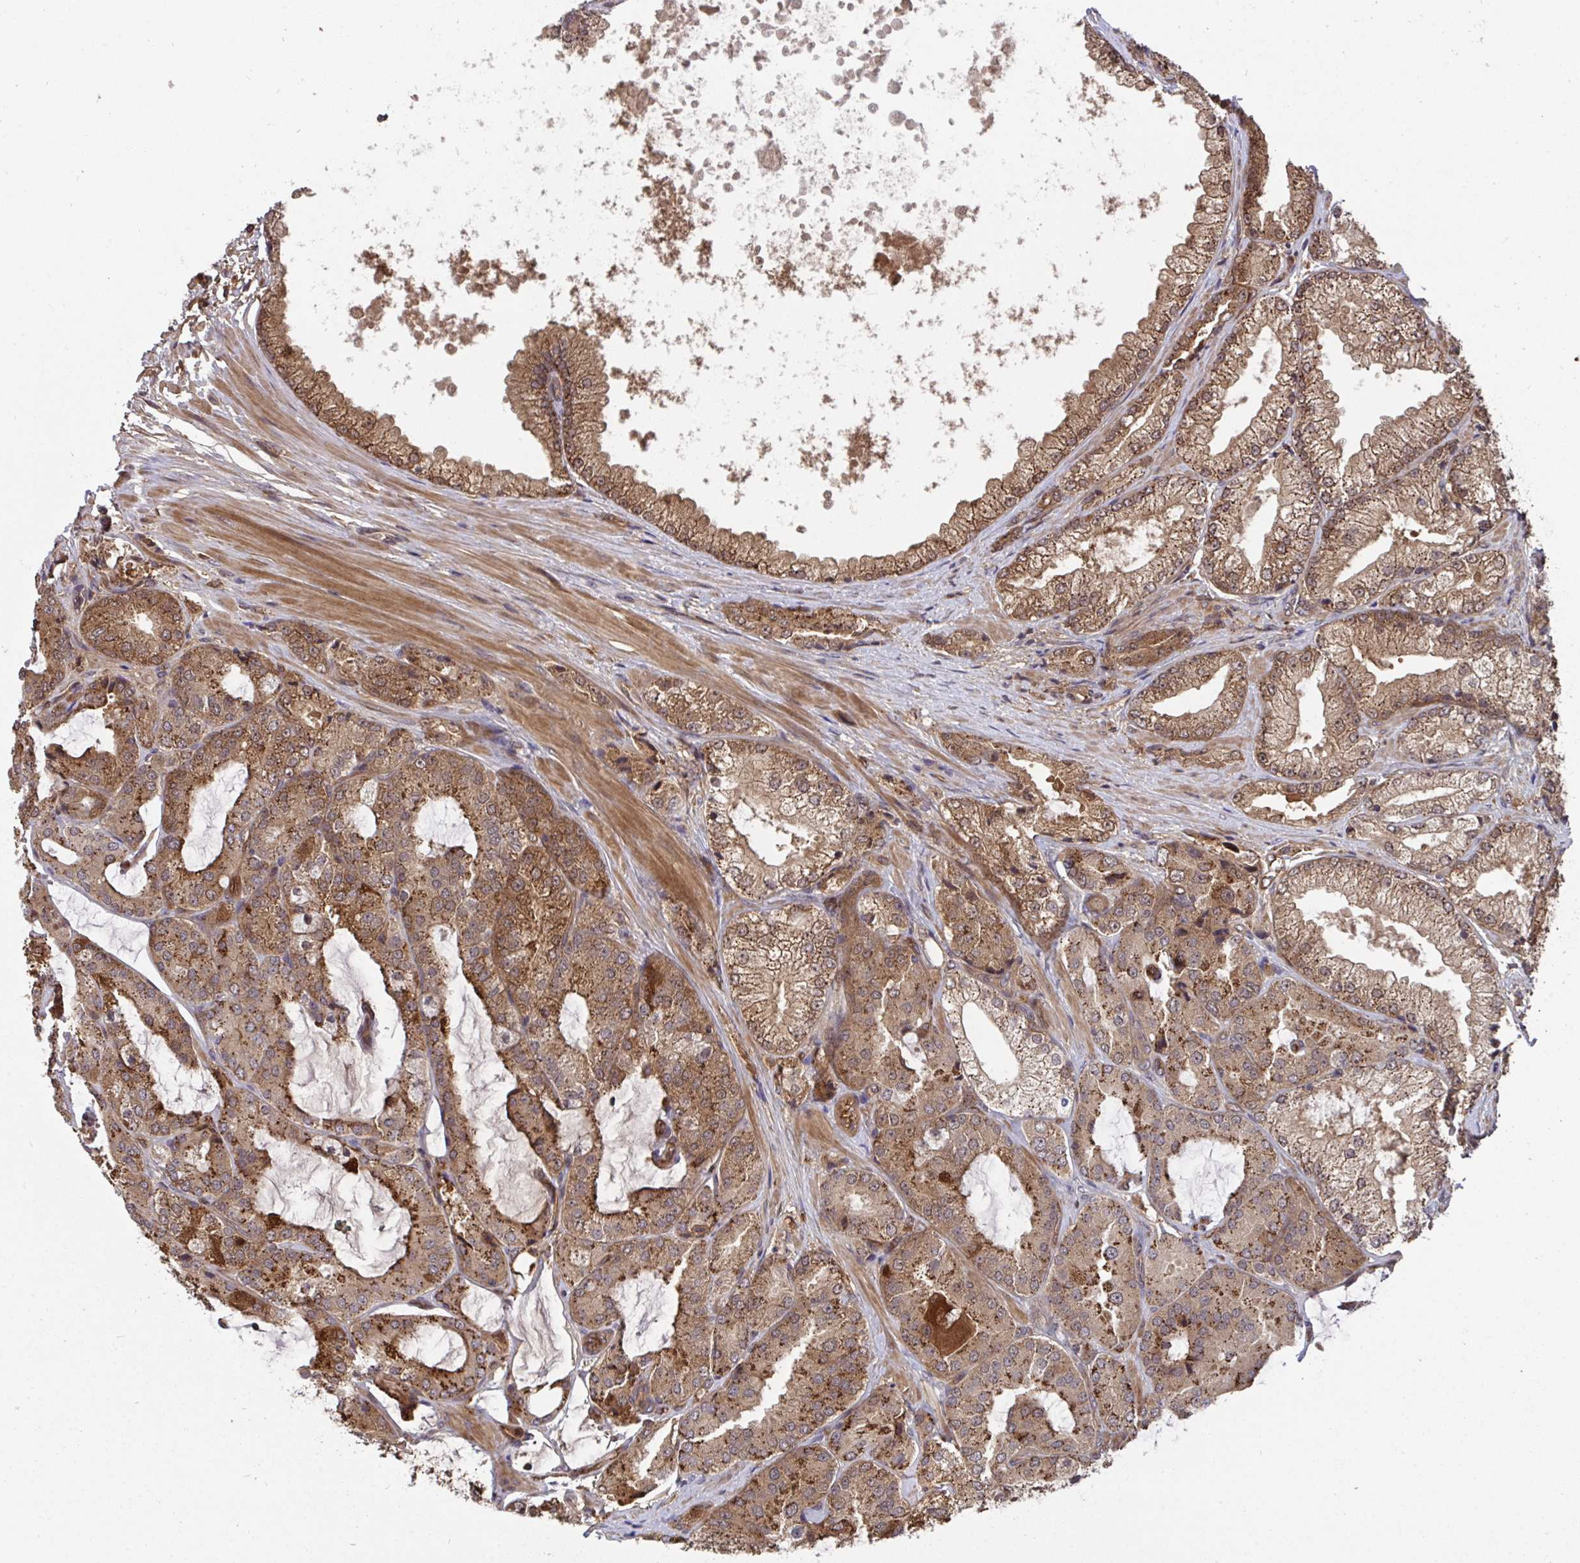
{"staining": {"intensity": "moderate", "quantity": ">75%", "location": "cytoplasmic/membranous,nuclear"}, "tissue": "prostate cancer", "cell_type": "Tumor cells", "image_type": "cancer", "snomed": [{"axis": "morphology", "description": "Adenocarcinoma, High grade"}, {"axis": "topography", "description": "Prostate"}], "caption": "Protein staining of prostate cancer tissue shows moderate cytoplasmic/membranous and nuclear positivity in about >75% of tumor cells.", "gene": "TIGAR", "patient": {"sex": "male", "age": 68}}